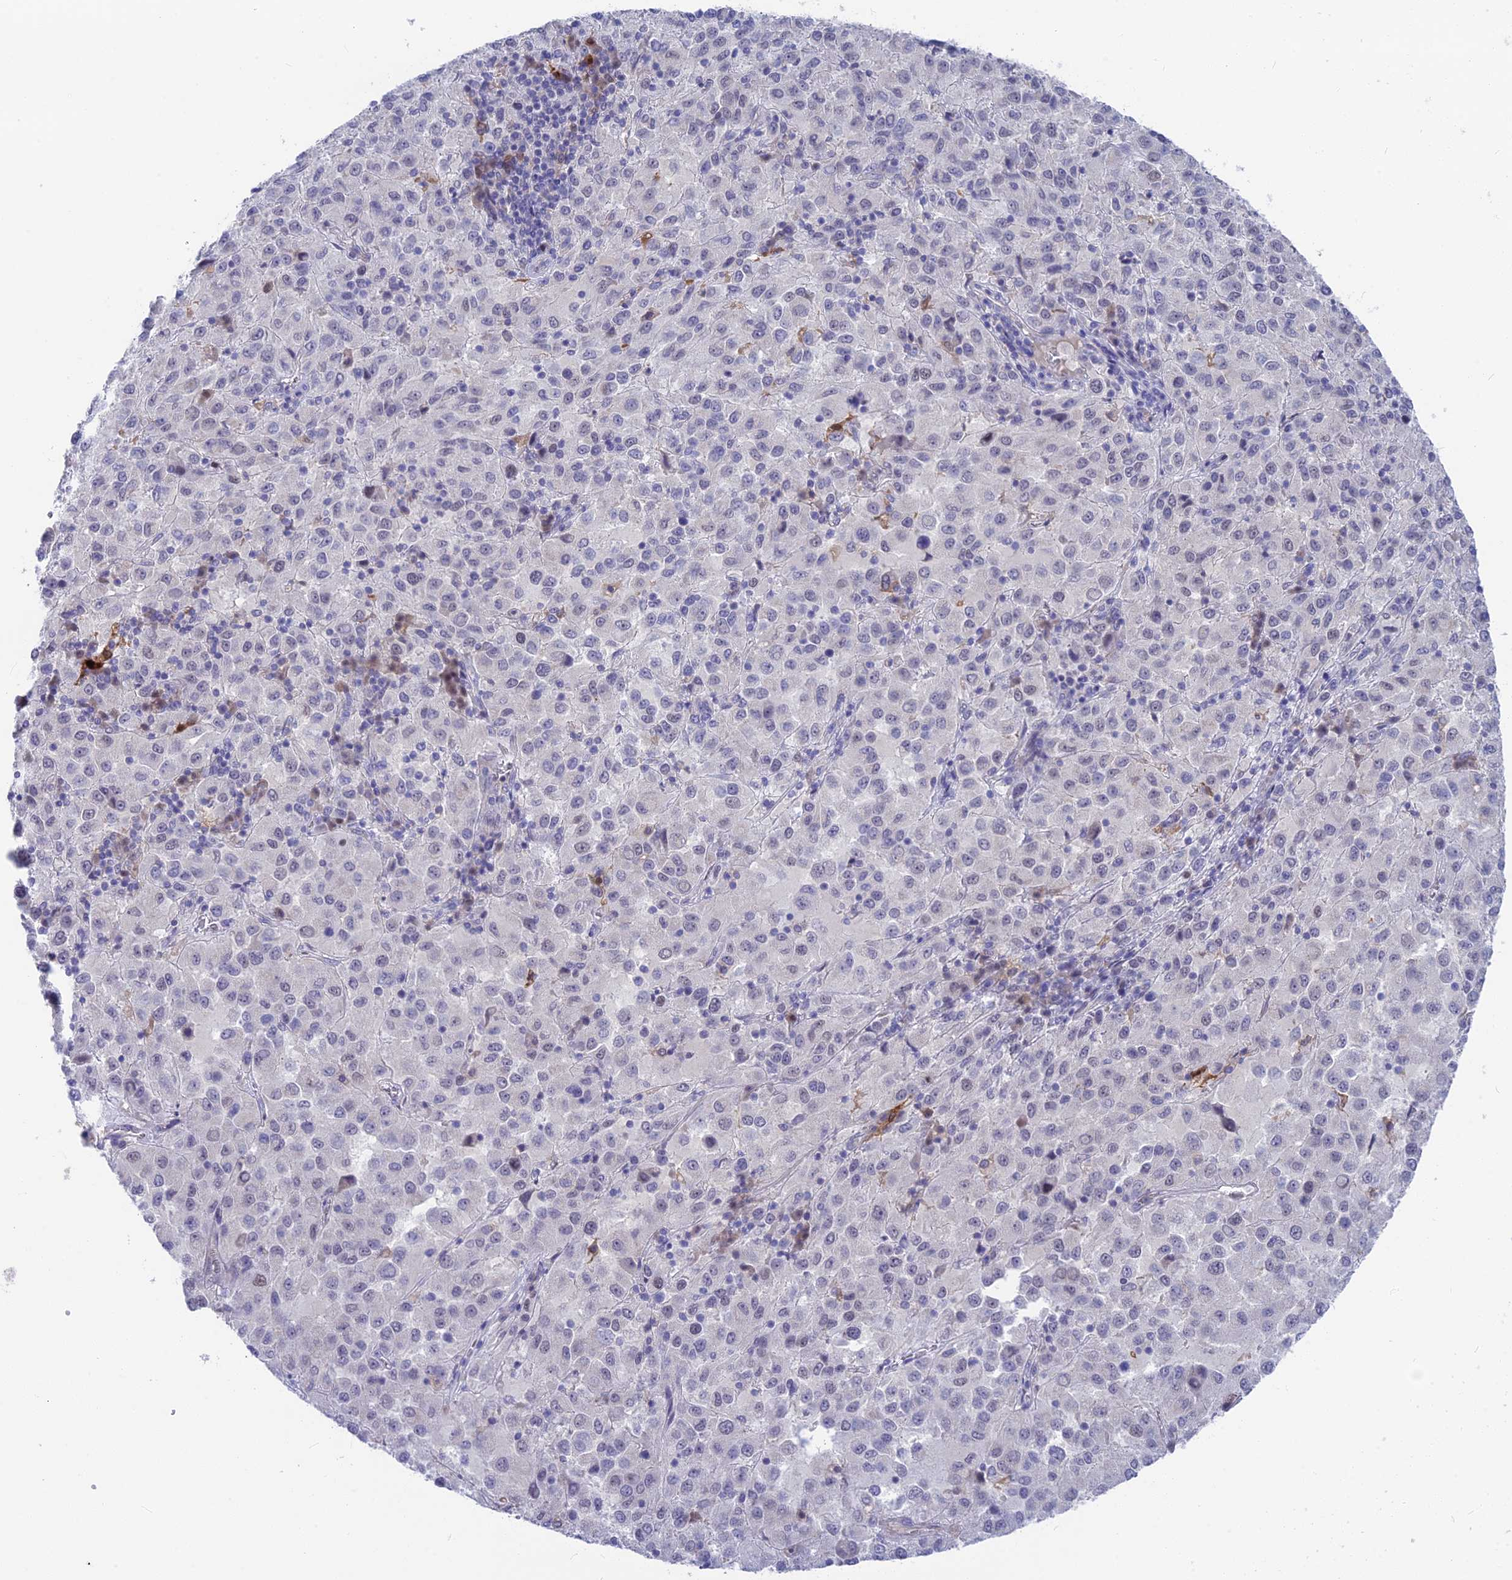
{"staining": {"intensity": "negative", "quantity": "none", "location": "none"}, "tissue": "melanoma", "cell_type": "Tumor cells", "image_type": "cancer", "snomed": [{"axis": "morphology", "description": "Malignant melanoma, Metastatic site"}, {"axis": "topography", "description": "Lung"}], "caption": "There is no significant expression in tumor cells of melanoma.", "gene": "SNTN", "patient": {"sex": "male", "age": 64}}